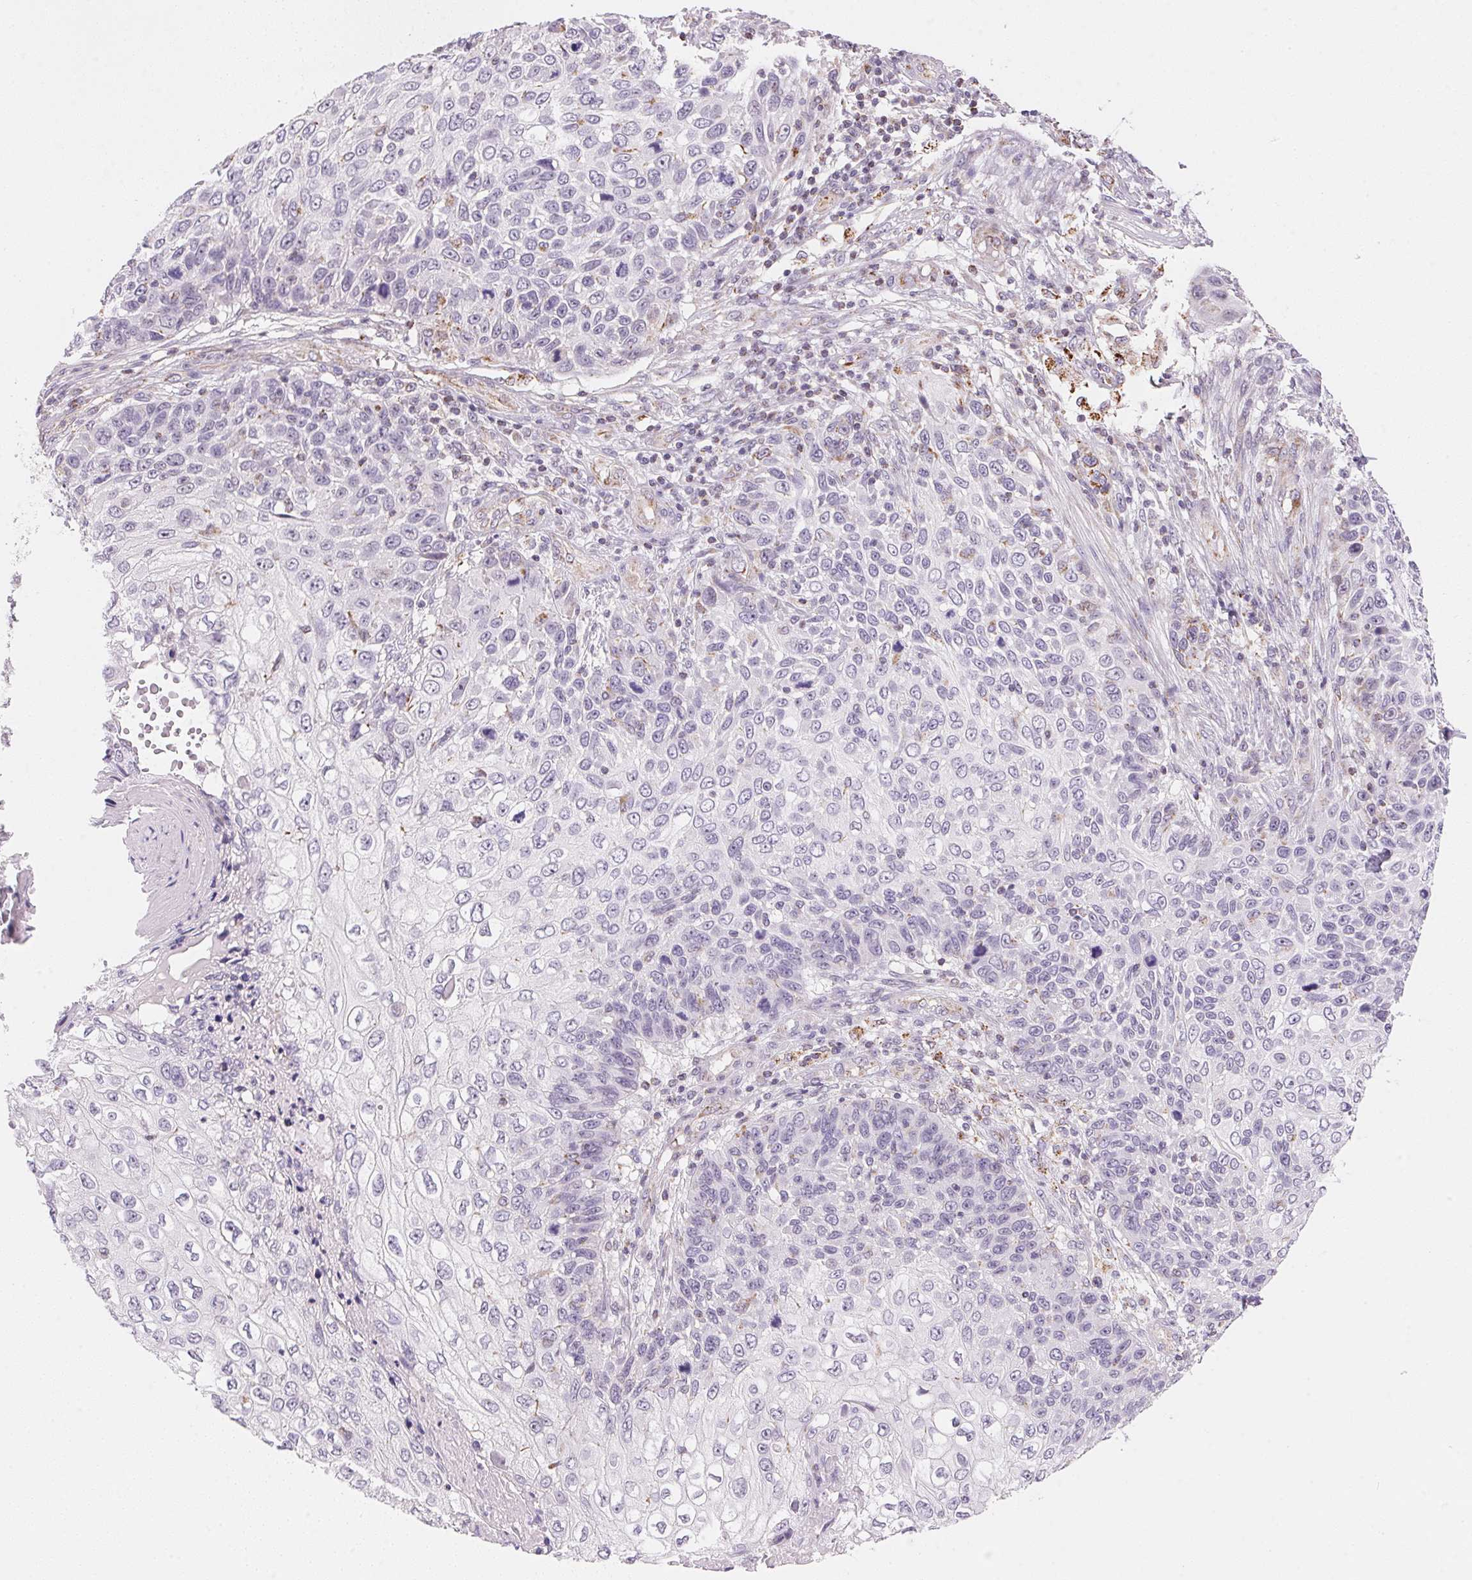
{"staining": {"intensity": "negative", "quantity": "none", "location": "none"}, "tissue": "skin cancer", "cell_type": "Tumor cells", "image_type": "cancer", "snomed": [{"axis": "morphology", "description": "Squamous cell carcinoma, NOS"}, {"axis": "topography", "description": "Skin"}], "caption": "The immunohistochemistry (IHC) photomicrograph has no significant positivity in tumor cells of skin cancer tissue.", "gene": "GIPC2", "patient": {"sex": "male", "age": 92}}